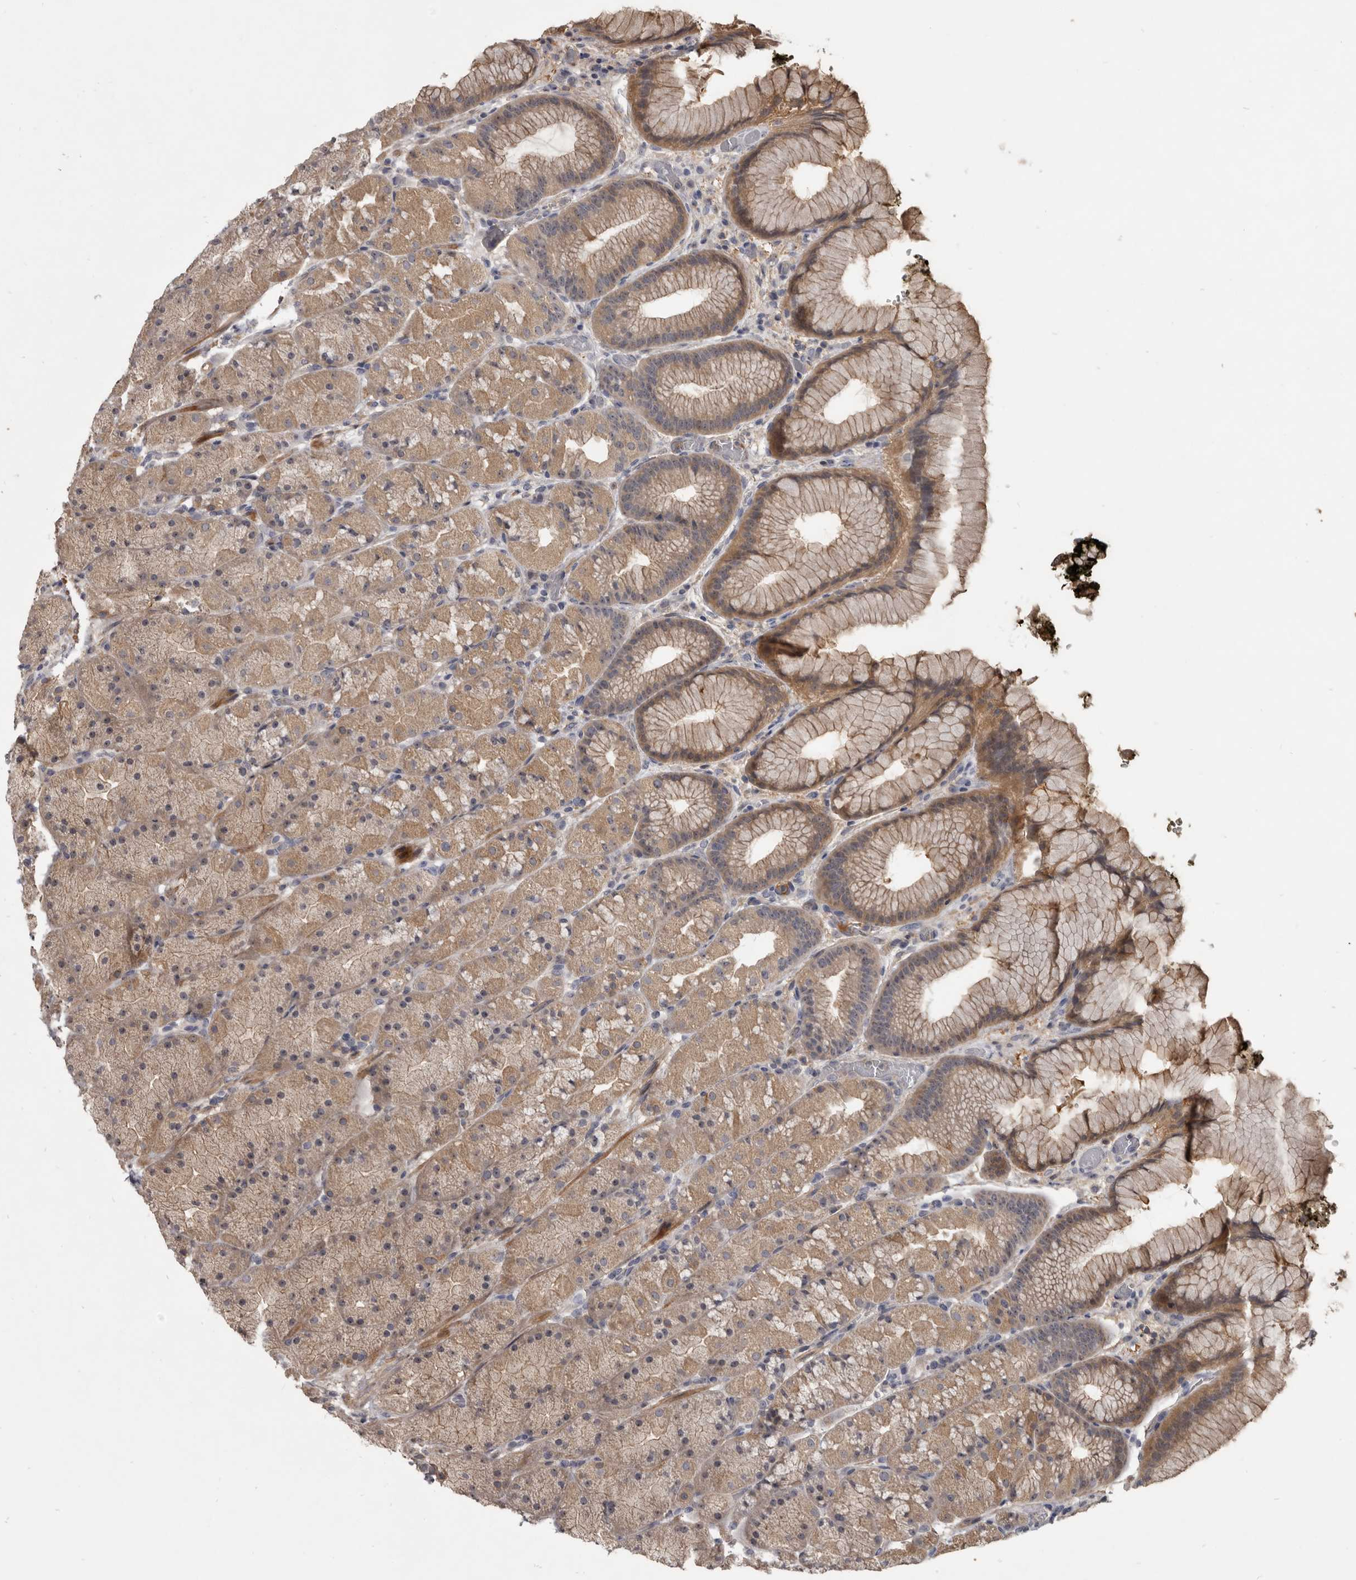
{"staining": {"intensity": "weak", "quantity": ">75%", "location": "cytoplasmic/membranous"}, "tissue": "stomach", "cell_type": "Glandular cells", "image_type": "normal", "snomed": [{"axis": "morphology", "description": "Normal tissue, NOS"}, {"axis": "topography", "description": "Stomach, upper"}, {"axis": "topography", "description": "Stomach"}], "caption": "High-power microscopy captured an immunohistochemistry histopathology image of benign stomach, revealing weak cytoplasmic/membranous staining in approximately >75% of glandular cells.", "gene": "TTC39A", "patient": {"sex": "male", "age": 48}}